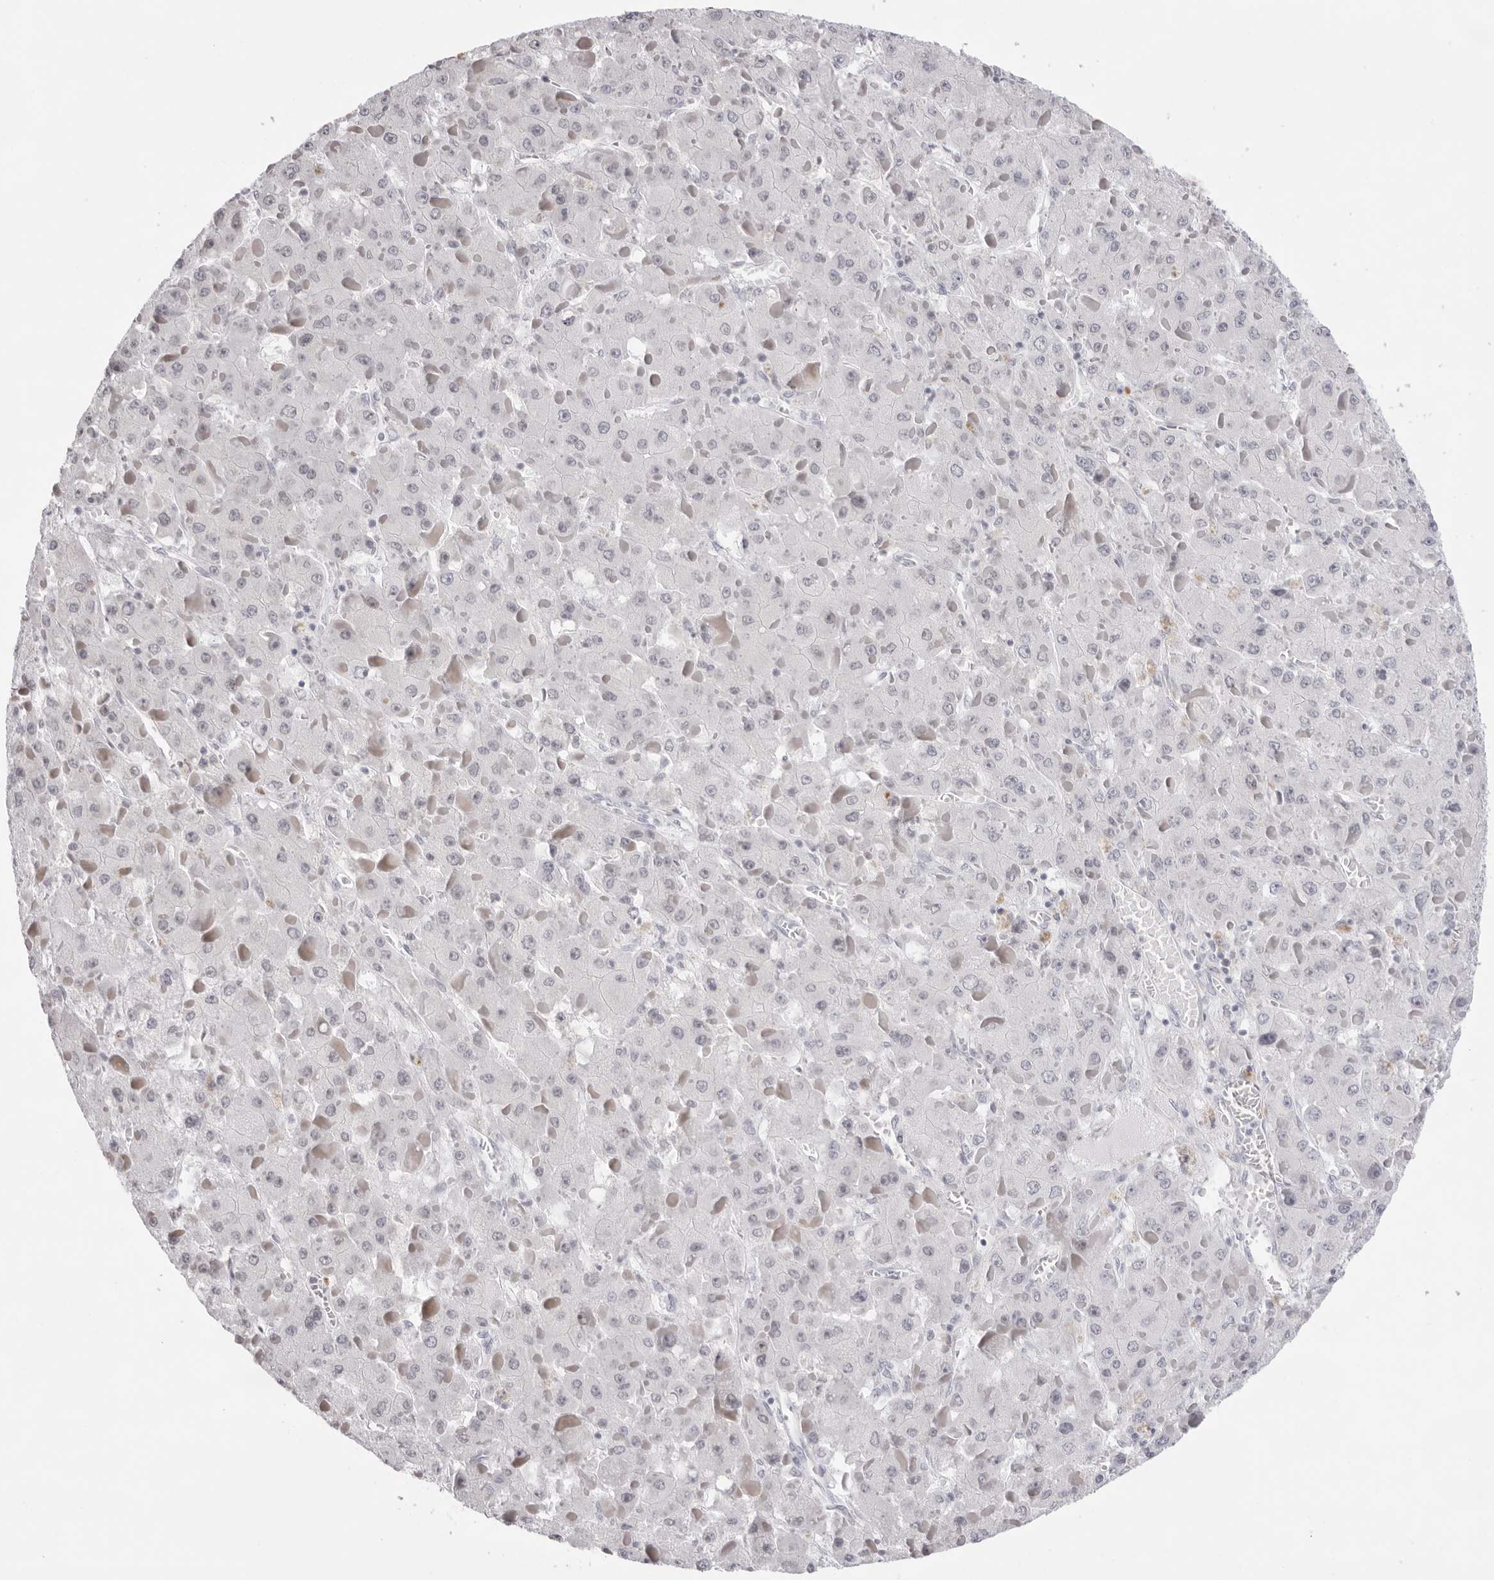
{"staining": {"intensity": "negative", "quantity": "none", "location": "none"}, "tissue": "liver cancer", "cell_type": "Tumor cells", "image_type": "cancer", "snomed": [{"axis": "morphology", "description": "Carcinoma, Hepatocellular, NOS"}, {"axis": "topography", "description": "Liver"}], "caption": "Immunohistochemical staining of human liver cancer (hepatocellular carcinoma) reveals no significant positivity in tumor cells. The staining is performed using DAB (3,3'-diaminobenzidine) brown chromogen with nuclei counter-stained in using hematoxylin.", "gene": "KLK12", "patient": {"sex": "female", "age": 73}}